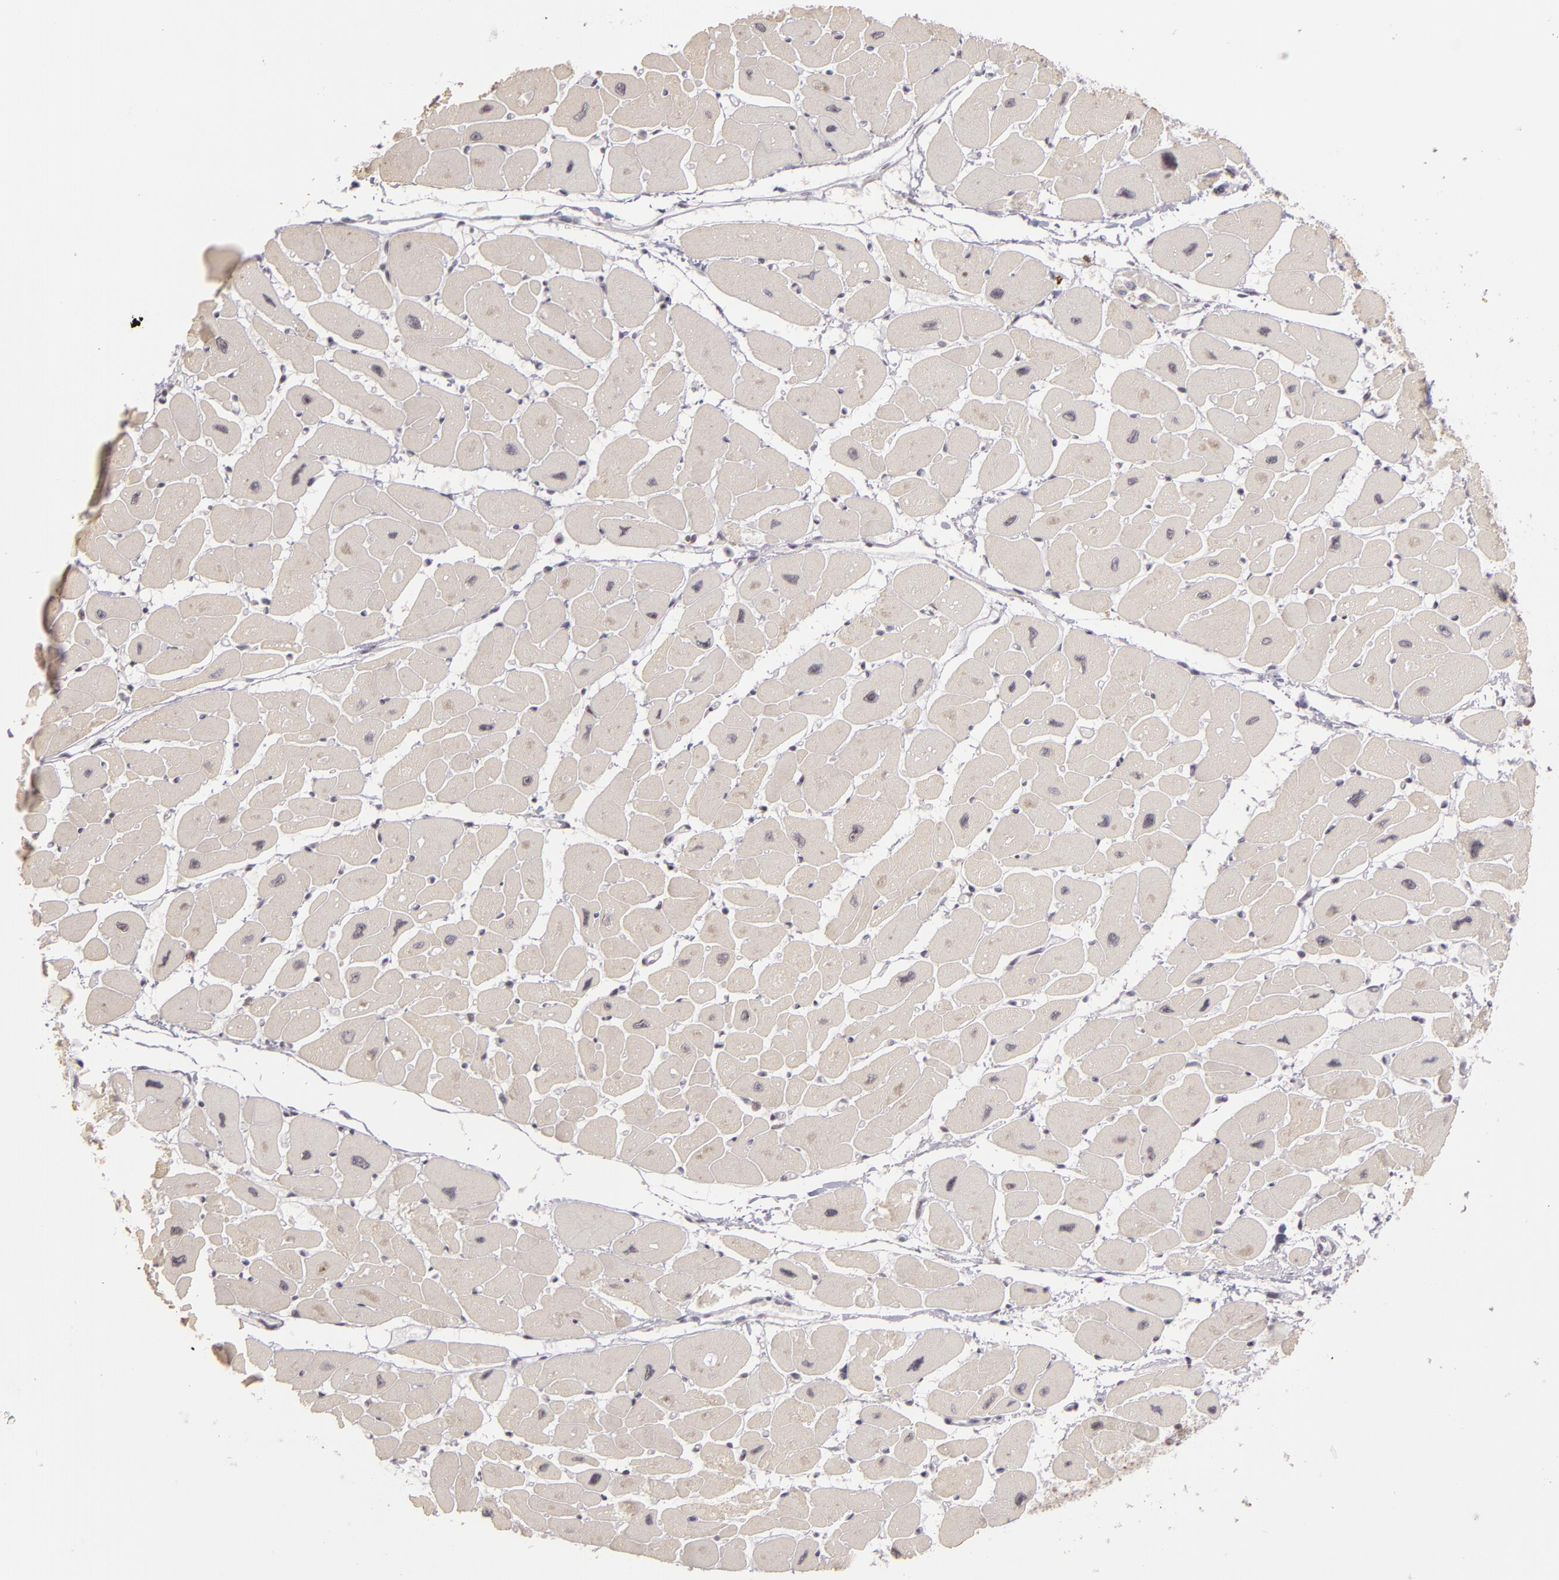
{"staining": {"intensity": "negative", "quantity": "none", "location": "none"}, "tissue": "heart muscle", "cell_type": "Cardiomyocytes", "image_type": "normal", "snomed": [{"axis": "morphology", "description": "Normal tissue, NOS"}, {"axis": "topography", "description": "Heart"}], "caption": "The image displays no significant positivity in cardiomyocytes of heart muscle.", "gene": "RRP7A", "patient": {"sex": "female", "age": 54}}